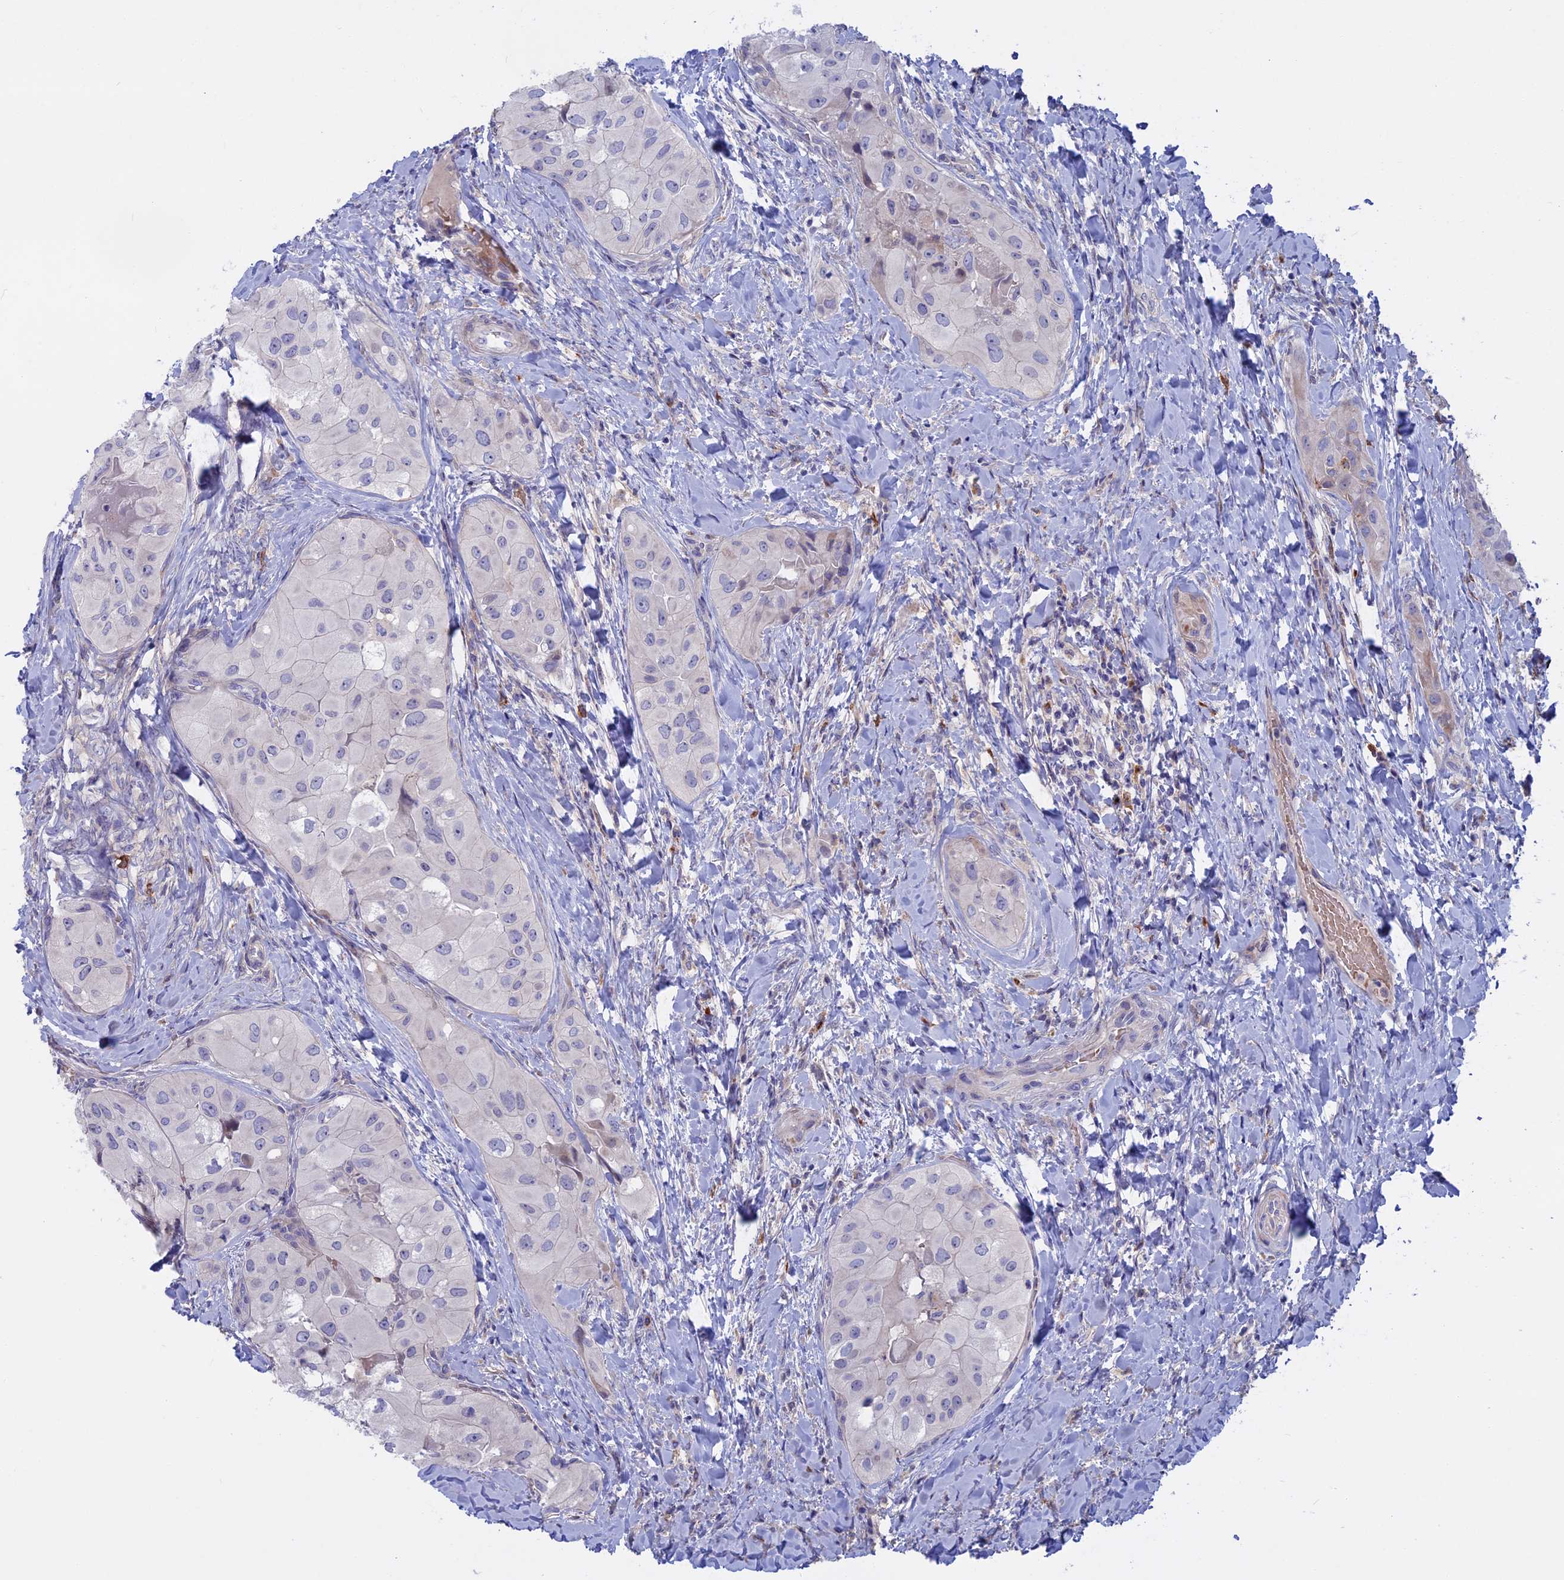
{"staining": {"intensity": "negative", "quantity": "none", "location": "none"}, "tissue": "thyroid cancer", "cell_type": "Tumor cells", "image_type": "cancer", "snomed": [{"axis": "morphology", "description": "Normal tissue, NOS"}, {"axis": "morphology", "description": "Papillary adenocarcinoma, NOS"}, {"axis": "topography", "description": "Thyroid gland"}], "caption": "There is no significant expression in tumor cells of papillary adenocarcinoma (thyroid). (DAB (3,3'-diaminobenzidine) IHC with hematoxylin counter stain).", "gene": "SLC2A6", "patient": {"sex": "female", "age": 59}}